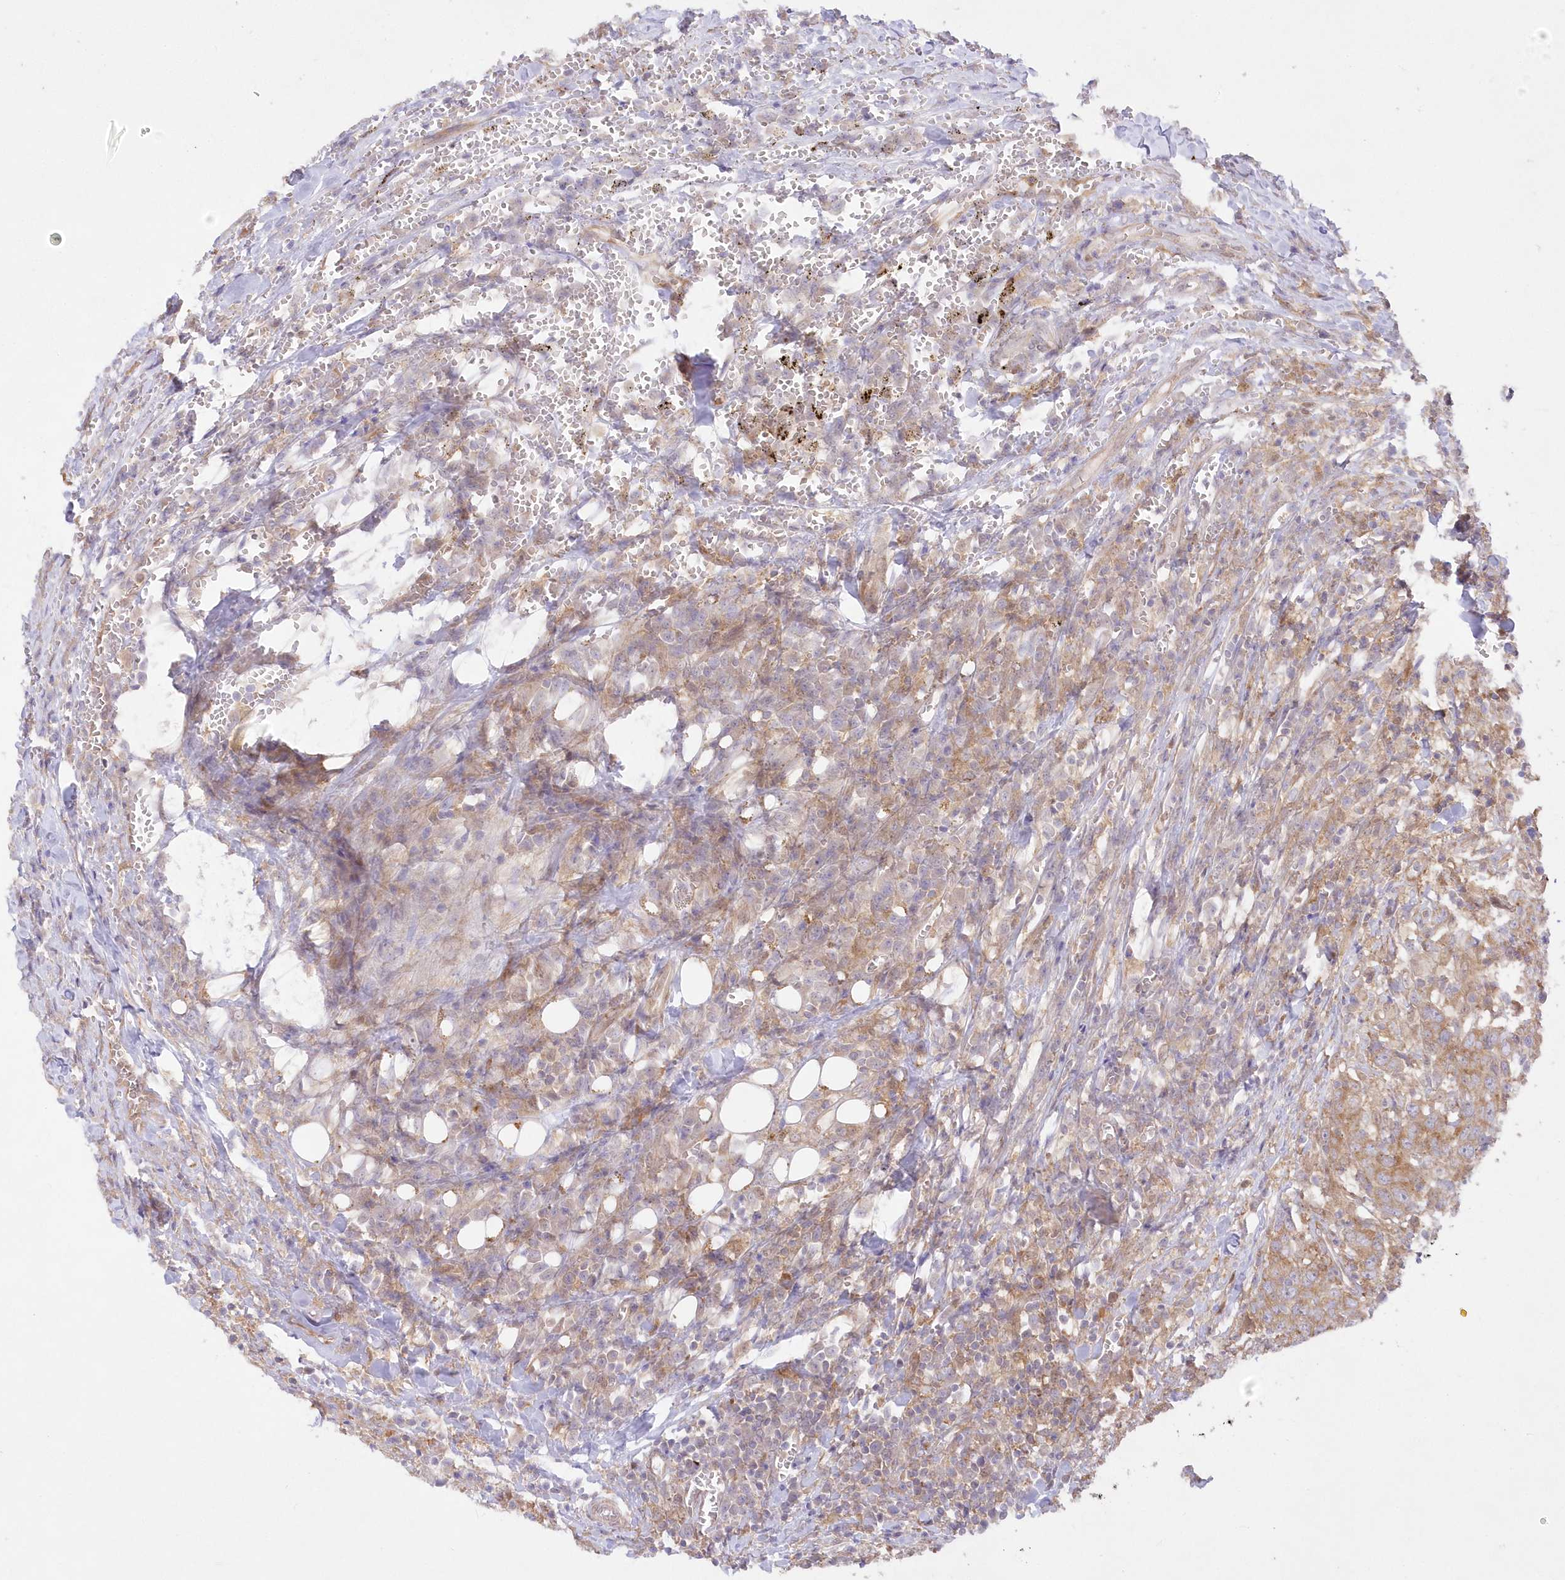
{"staining": {"intensity": "moderate", "quantity": "25%-75%", "location": "cytoplasmic/membranous"}, "tissue": "head and neck cancer", "cell_type": "Tumor cells", "image_type": "cancer", "snomed": [{"axis": "morphology", "description": "Squamous cell carcinoma, NOS"}, {"axis": "topography", "description": "Head-Neck"}], "caption": "Tumor cells demonstrate medium levels of moderate cytoplasmic/membranous expression in approximately 25%-75% of cells in human head and neck cancer.", "gene": "RNPEP", "patient": {"sex": "male", "age": 66}}